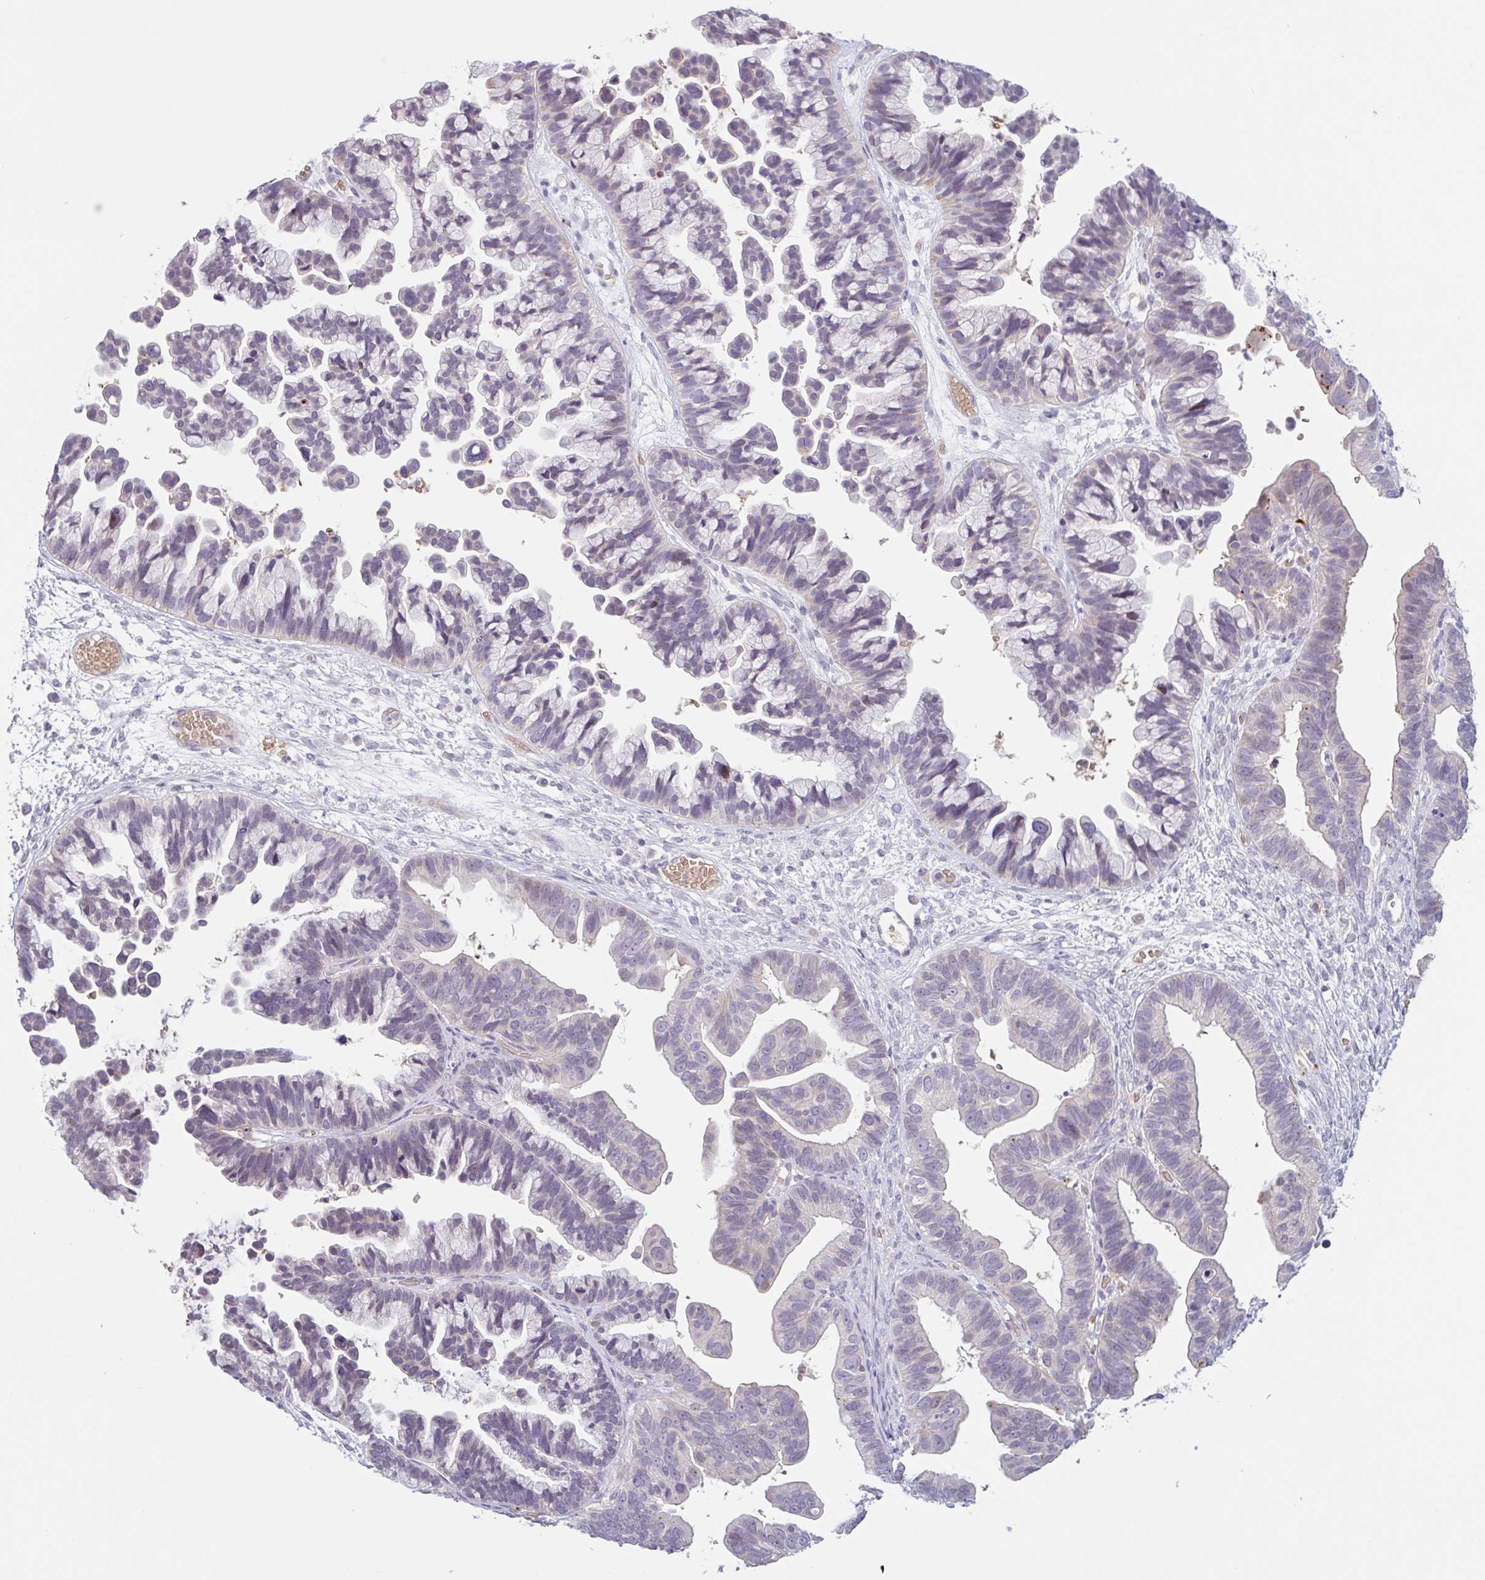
{"staining": {"intensity": "negative", "quantity": "none", "location": "none"}, "tissue": "ovarian cancer", "cell_type": "Tumor cells", "image_type": "cancer", "snomed": [{"axis": "morphology", "description": "Cystadenocarcinoma, serous, NOS"}, {"axis": "topography", "description": "Ovary"}], "caption": "Immunohistochemistry (IHC) image of neoplastic tissue: human serous cystadenocarcinoma (ovarian) stained with DAB exhibits no significant protein expression in tumor cells.", "gene": "RHAG", "patient": {"sex": "female", "age": 56}}